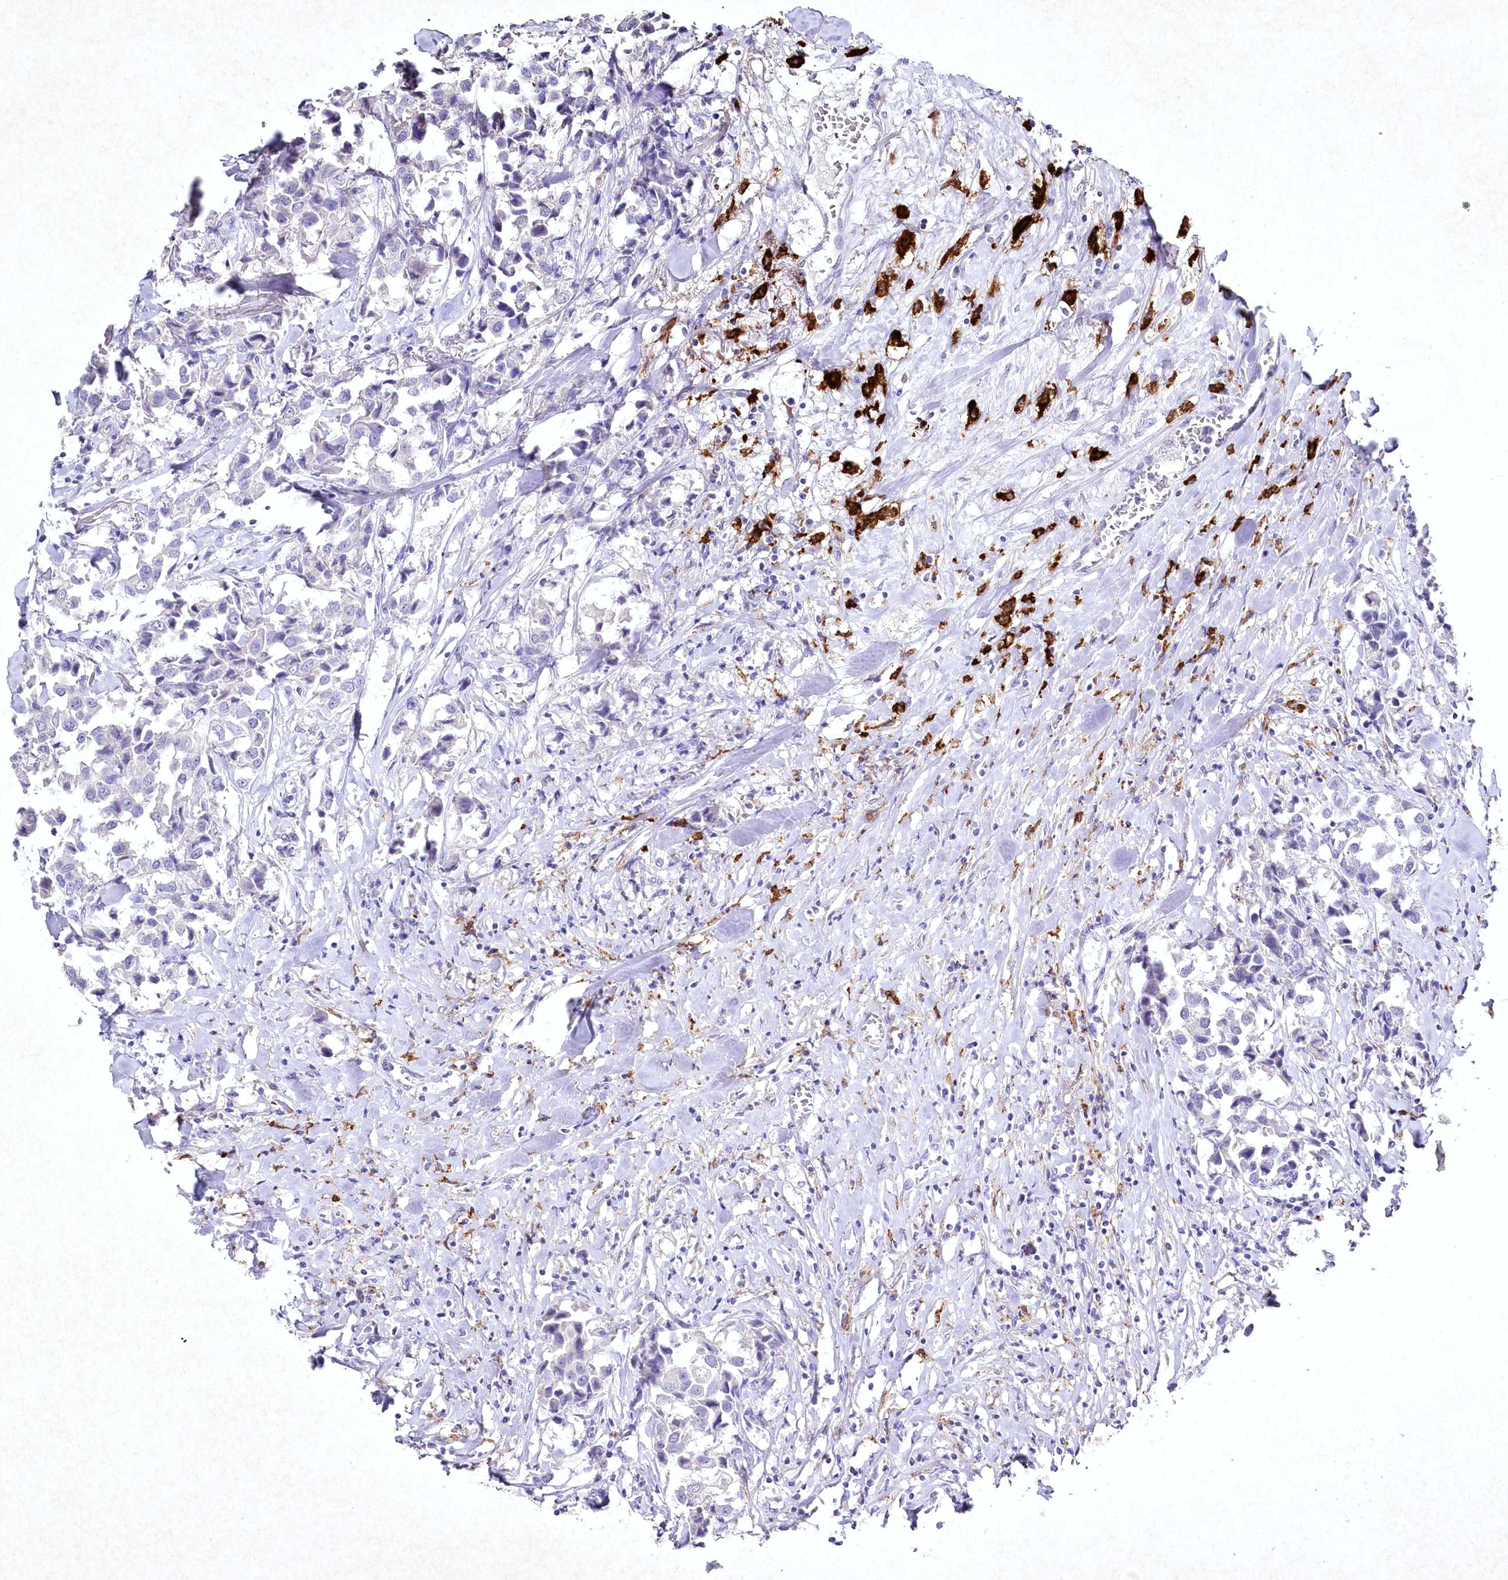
{"staining": {"intensity": "negative", "quantity": "none", "location": "none"}, "tissue": "breast cancer", "cell_type": "Tumor cells", "image_type": "cancer", "snomed": [{"axis": "morphology", "description": "Duct carcinoma"}, {"axis": "topography", "description": "Breast"}], "caption": "The immunohistochemistry (IHC) photomicrograph has no significant expression in tumor cells of breast intraductal carcinoma tissue.", "gene": "CLEC4M", "patient": {"sex": "female", "age": 80}}